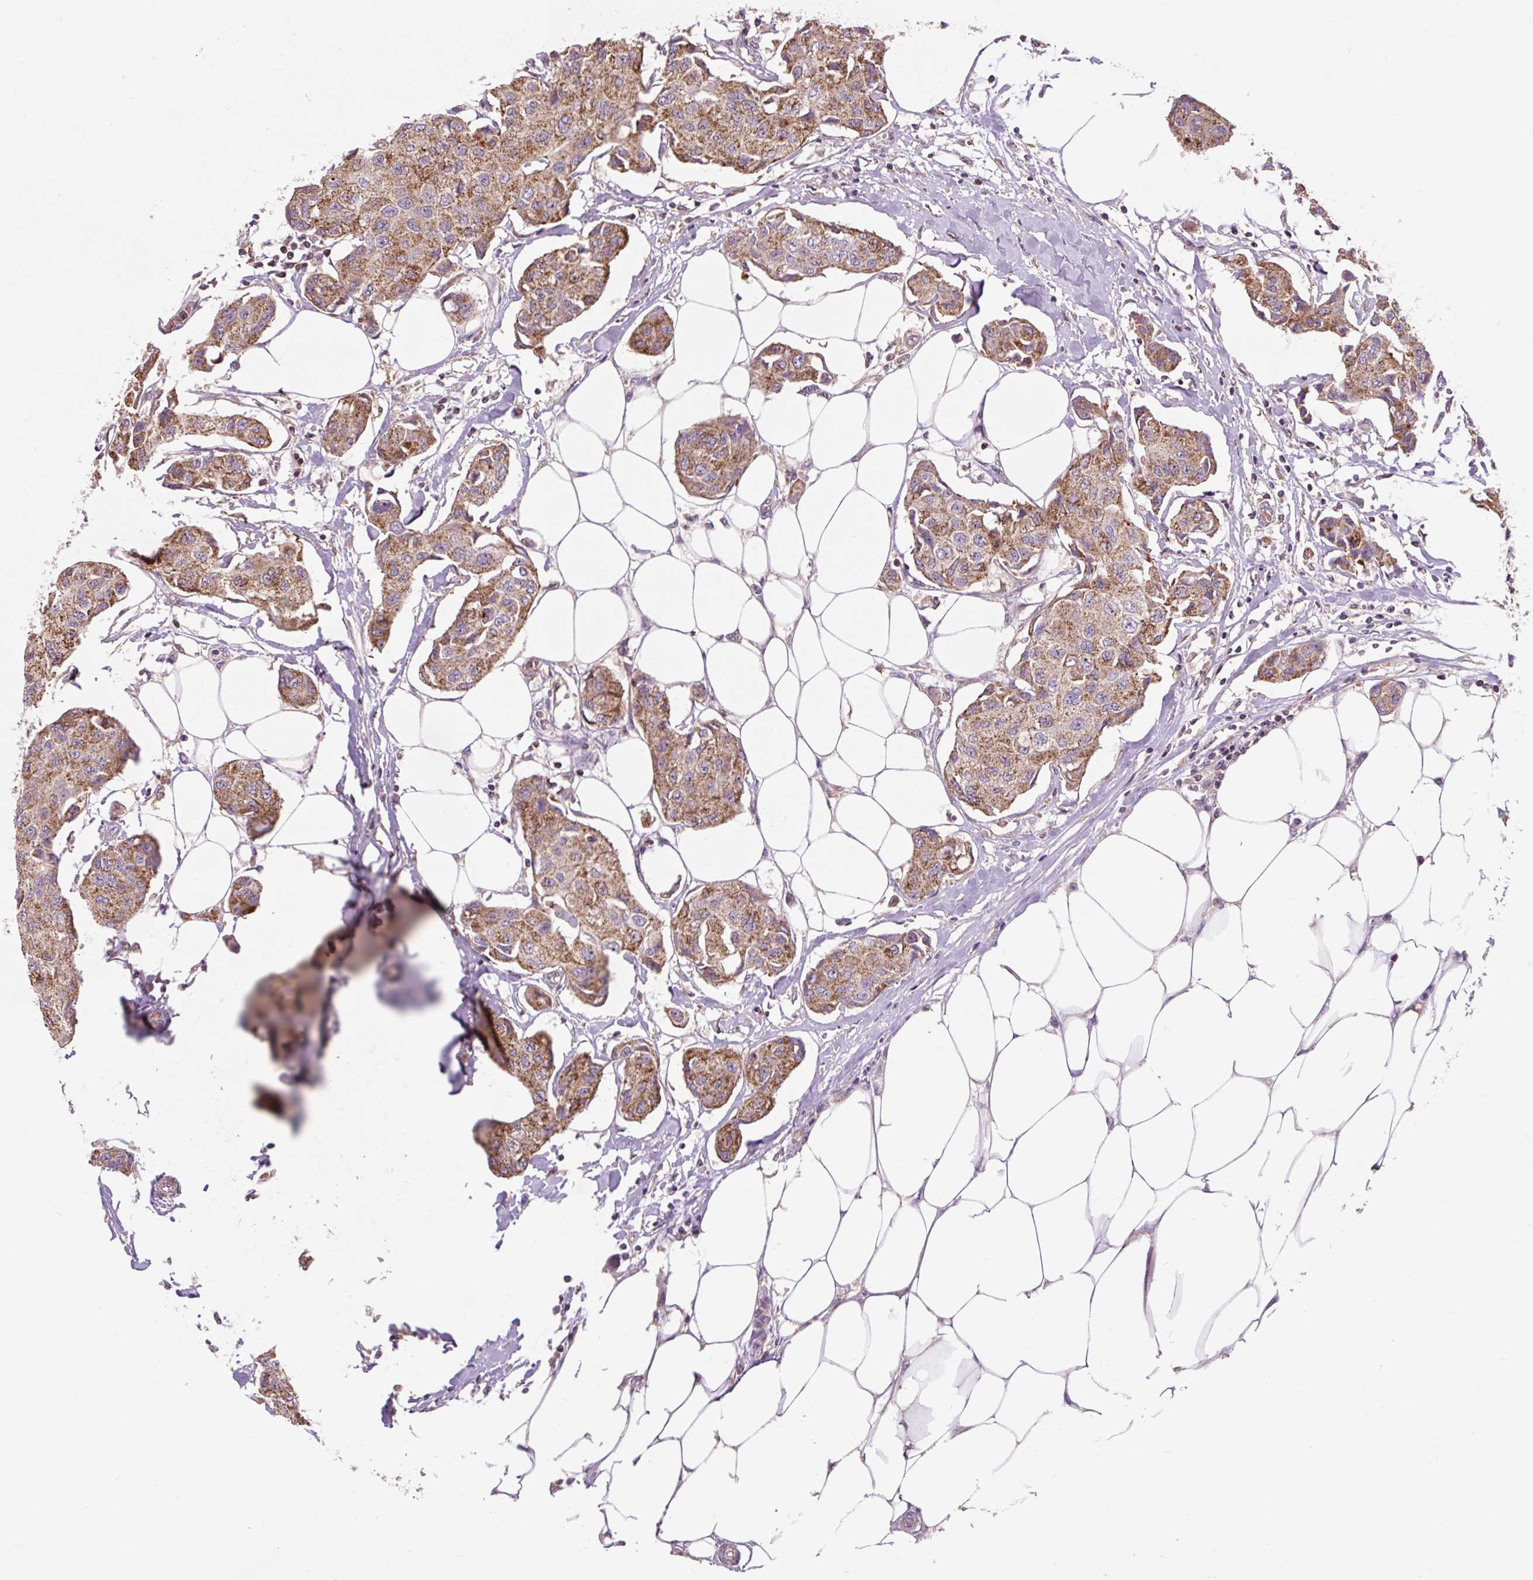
{"staining": {"intensity": "moderate", "quantity": ">75%", "location": "cytoplasmic/membranous"}, "tissue": "breast cancer", "cell_type": "Tumor cells", "image_type": "cancer", "snomed": [{"axis": "morphology", "description": "Duct carcinoma"}, {"axis": "topography", "description": "Breast"}, {"axis": "topography", "description": "Lymph node"}], "caption": "IHC of human breast cancer (invasive ductal carcinoma) displays medium levels of moderate cytoplasmic/membranous staining in approximately >75% of tumor cells.", "gene": "PRIMPOL", "patient": {"sex": "female", "age": 80}}